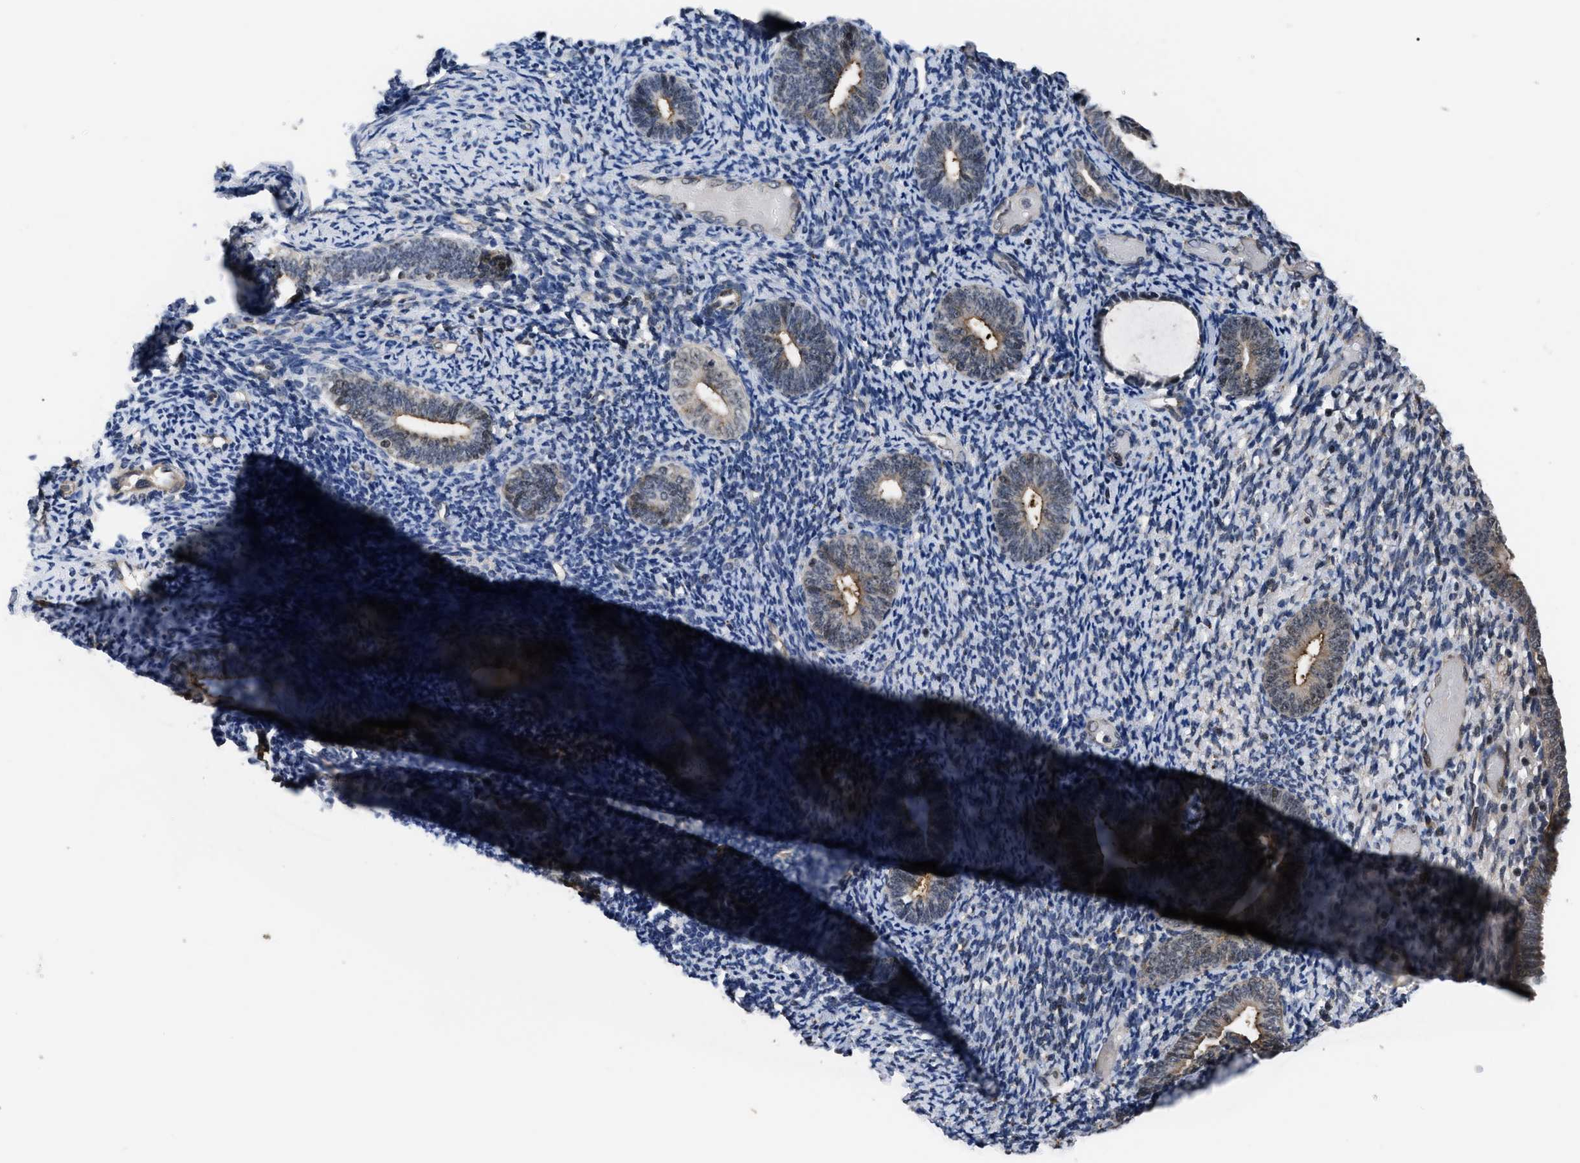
{"staining": {"intensity": "weak", "quantity": "25%-75%", "location": "cytoplasmic/membranous"}, "tissue": "endometrium", "cell_type": "Cells in endometrial stroma", "image_type": "normal", "snomed": [{"axis": "morphology", "description": "Normal tissue, NOS"}, {"axis": "topography", "description": "Endometrium"}], "caption": "Immunohistochemical staining of benign human endometrium shows weak cytoplasmic/membranous protein staining in about 25%-75% of cells in endometrial stroma.", "gene": "DNAJC14", "patient": {"sex": "female", "age": 66}}